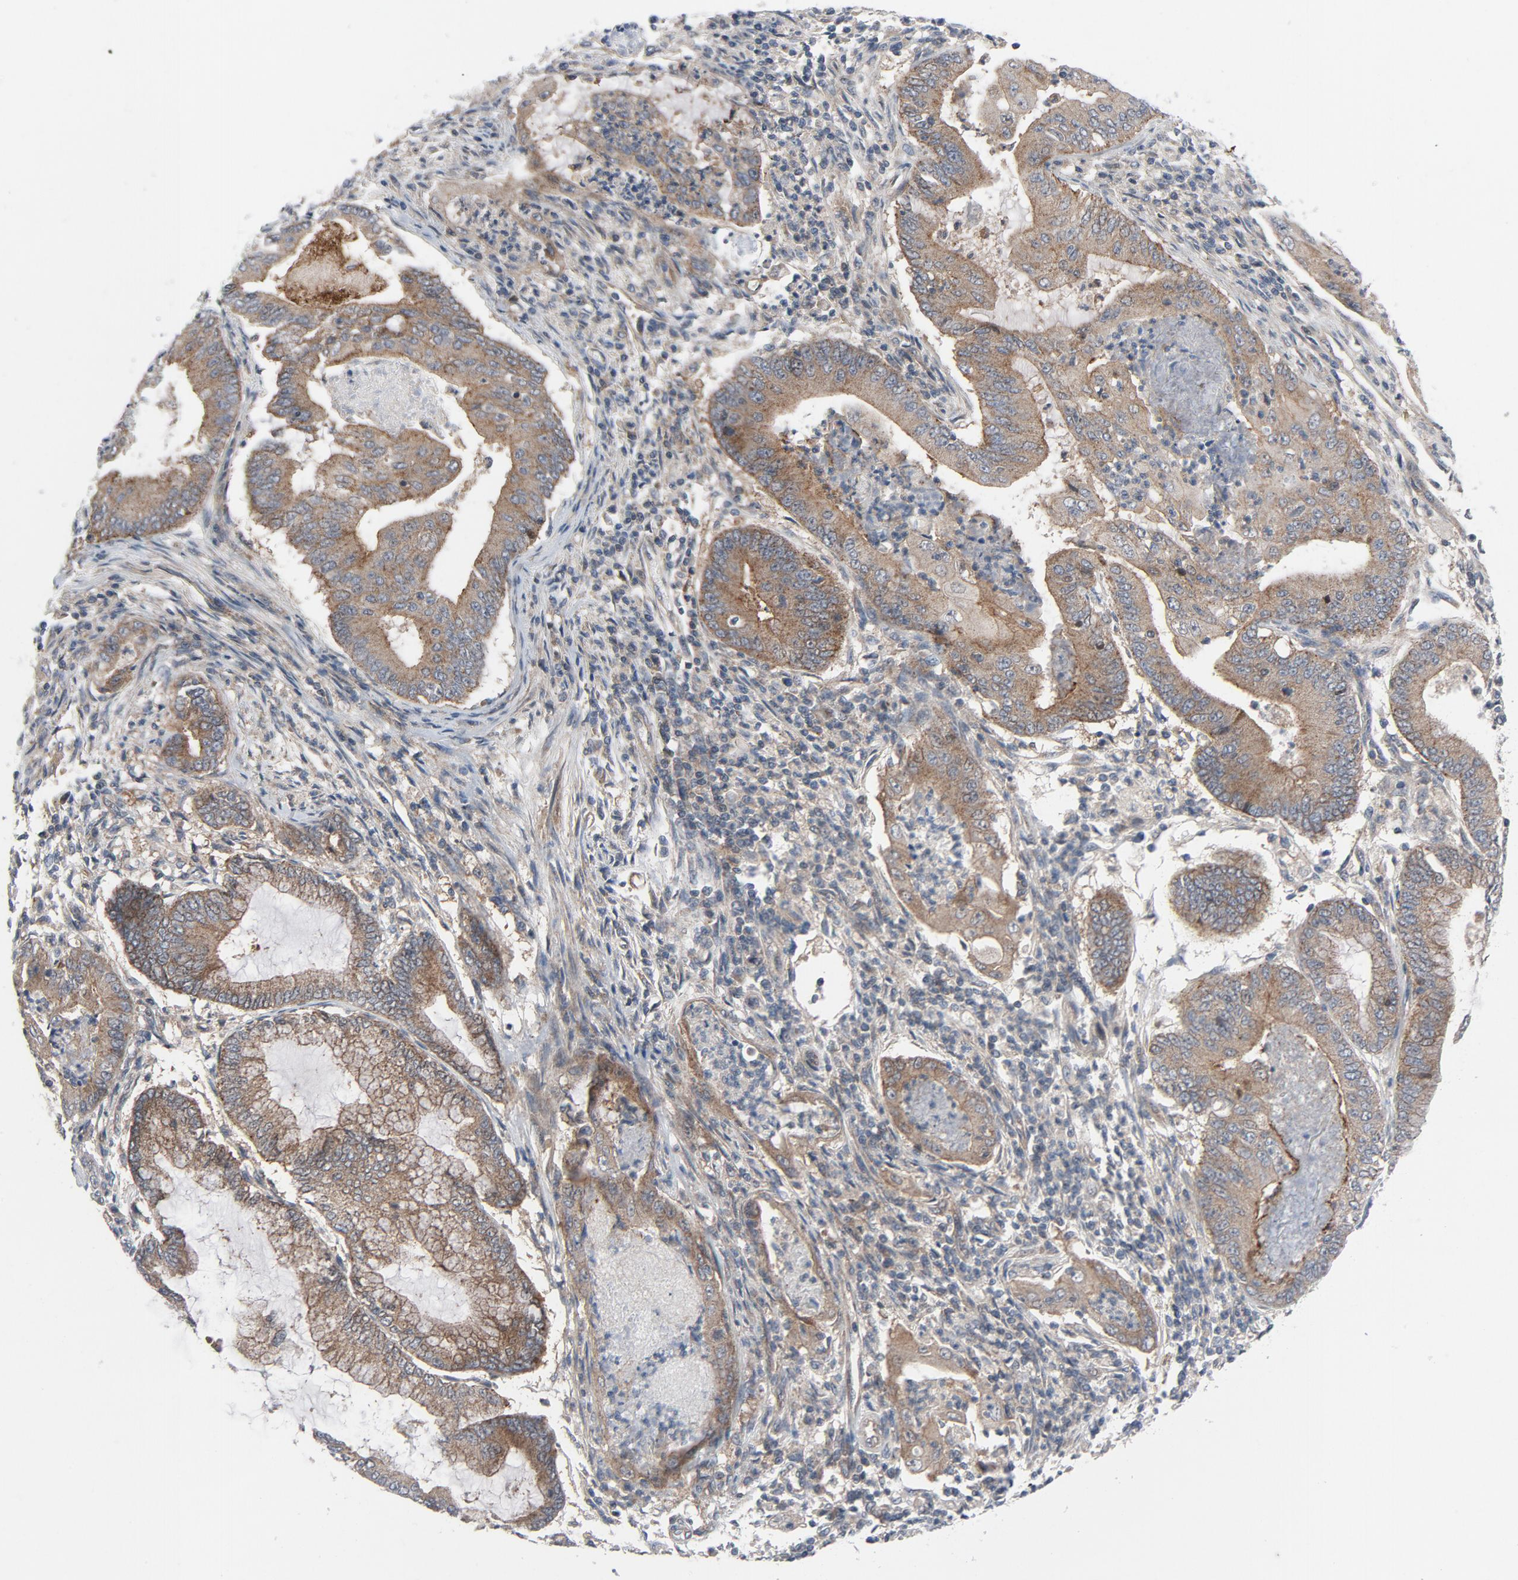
{"staining": {"intensity": "moderate", "quantity": ">75%", "location": "cytoplasmic/membranous"}, "tissue": "endometrial cancer", "cell_type": "Tumor cells", "image_type": "cancer", "snomed": [{"axis": "morphology", "description": "Adenocarcinoma, NOS"}, {"axis": "topography", "description": "Endometrium"}], "caption": "This is a micrograph of immunohistochemistry staining of endometrial cancer, which shows moderate positivity in the cytoplasmic/membranous of tumor cells.", "gene": "TSG101", "patient": {"sex": "female", "age": 63}}